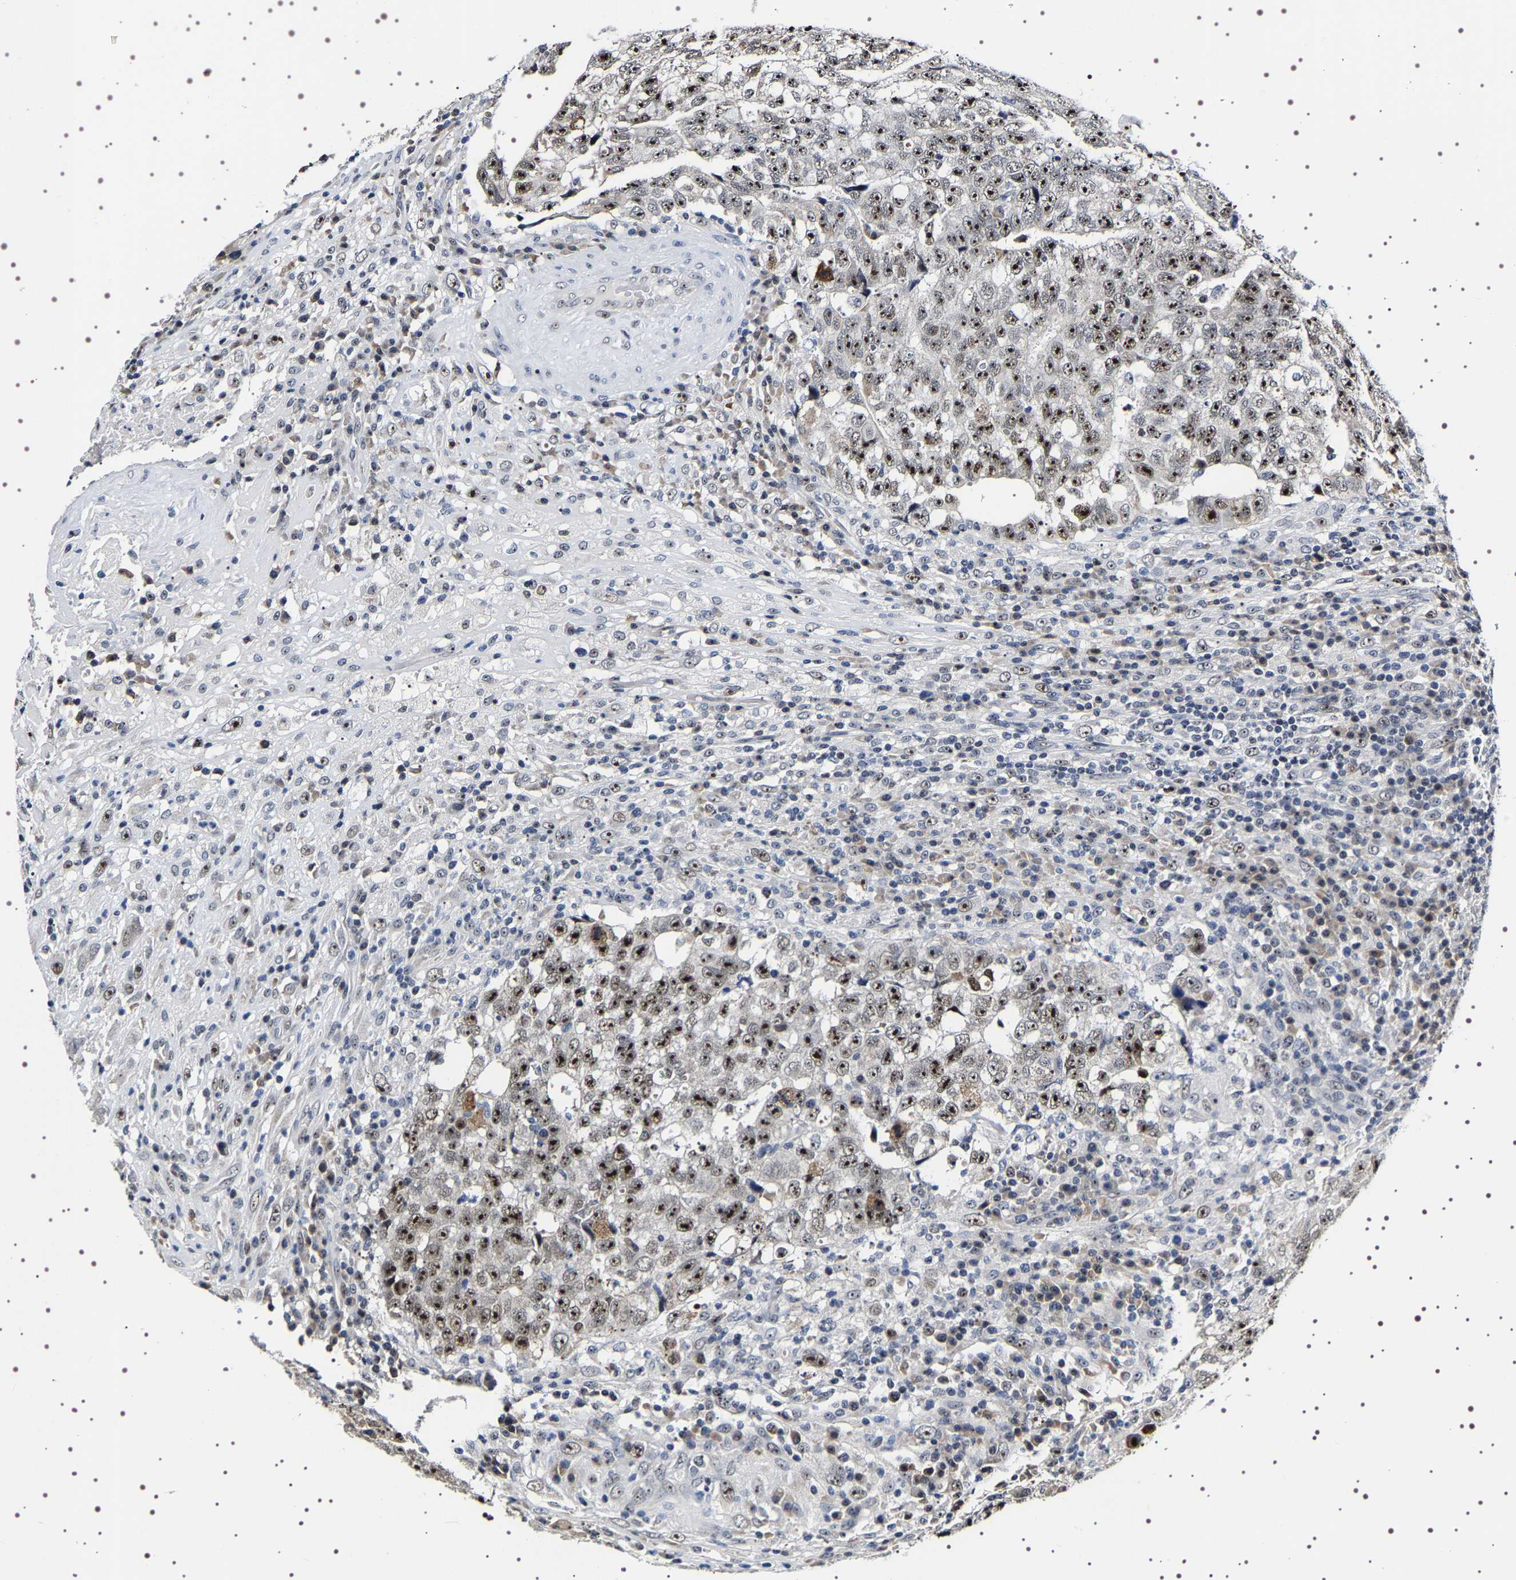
{"staining": {"intensity": "strong", "quantity": ">75%", "location": "nuclear"}, "tissue": "testis cancer", "cell_type": "Tumor cells", "image_type": "cancer", "snomed": [{"axis": "morphology", "description": "Necrosis, NOS"}, {"axis": "morphology", "description": "Carcinoma, Embryonal, NOS"}, {"axis": "topography", "description": "Testis"}], "caption": "An immunohistochemistry (IHC) histopathology image of neoplastic tissue is shown. Protein staining in brown shows strong nuclear positivity in testis embryonal carcinoma within tumor cells.", "gene": "GNL3", "patient": {"sex": "male", "age": 19}}